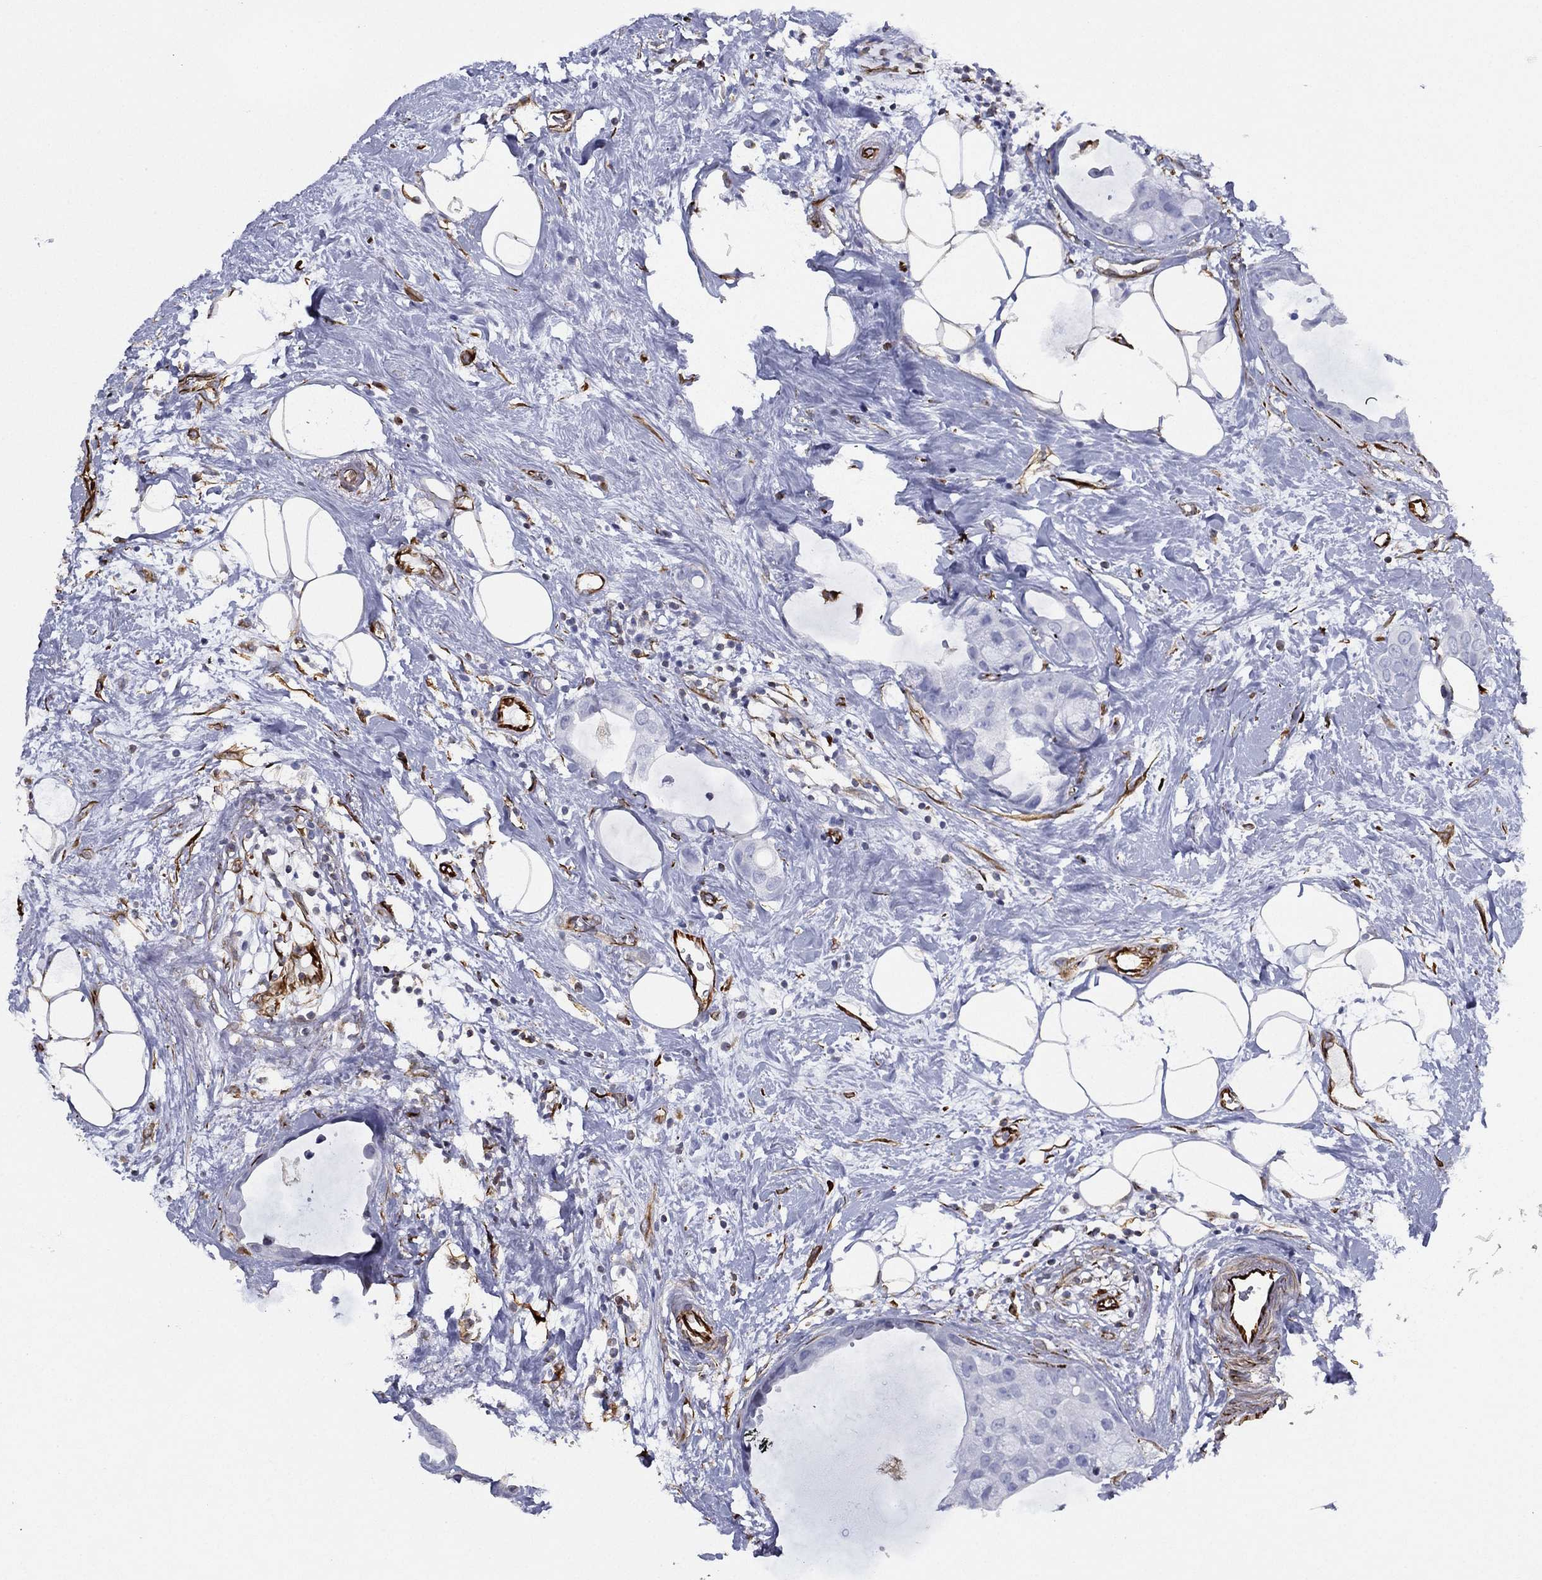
{"staining": {"intensity": "negative", "quantity": "none", "location": "none"}, "tissue": "breast cancer", "cell_type": "Tumor cells", "image_type": "cancer", "snomed": [{"axis": "morphology", "description": "Duct carcinoma"}, {"axis": "topography", "description": "Breast"}], "caption": "A high-resolution histopathology image shows immunohistochemistry staining of breast cancer (infiltrating ductal carcinoma), which reveals no significant expression in tumor cells.", "gene": "MAS1", "patient": {"sex": "female", "age": 45}}